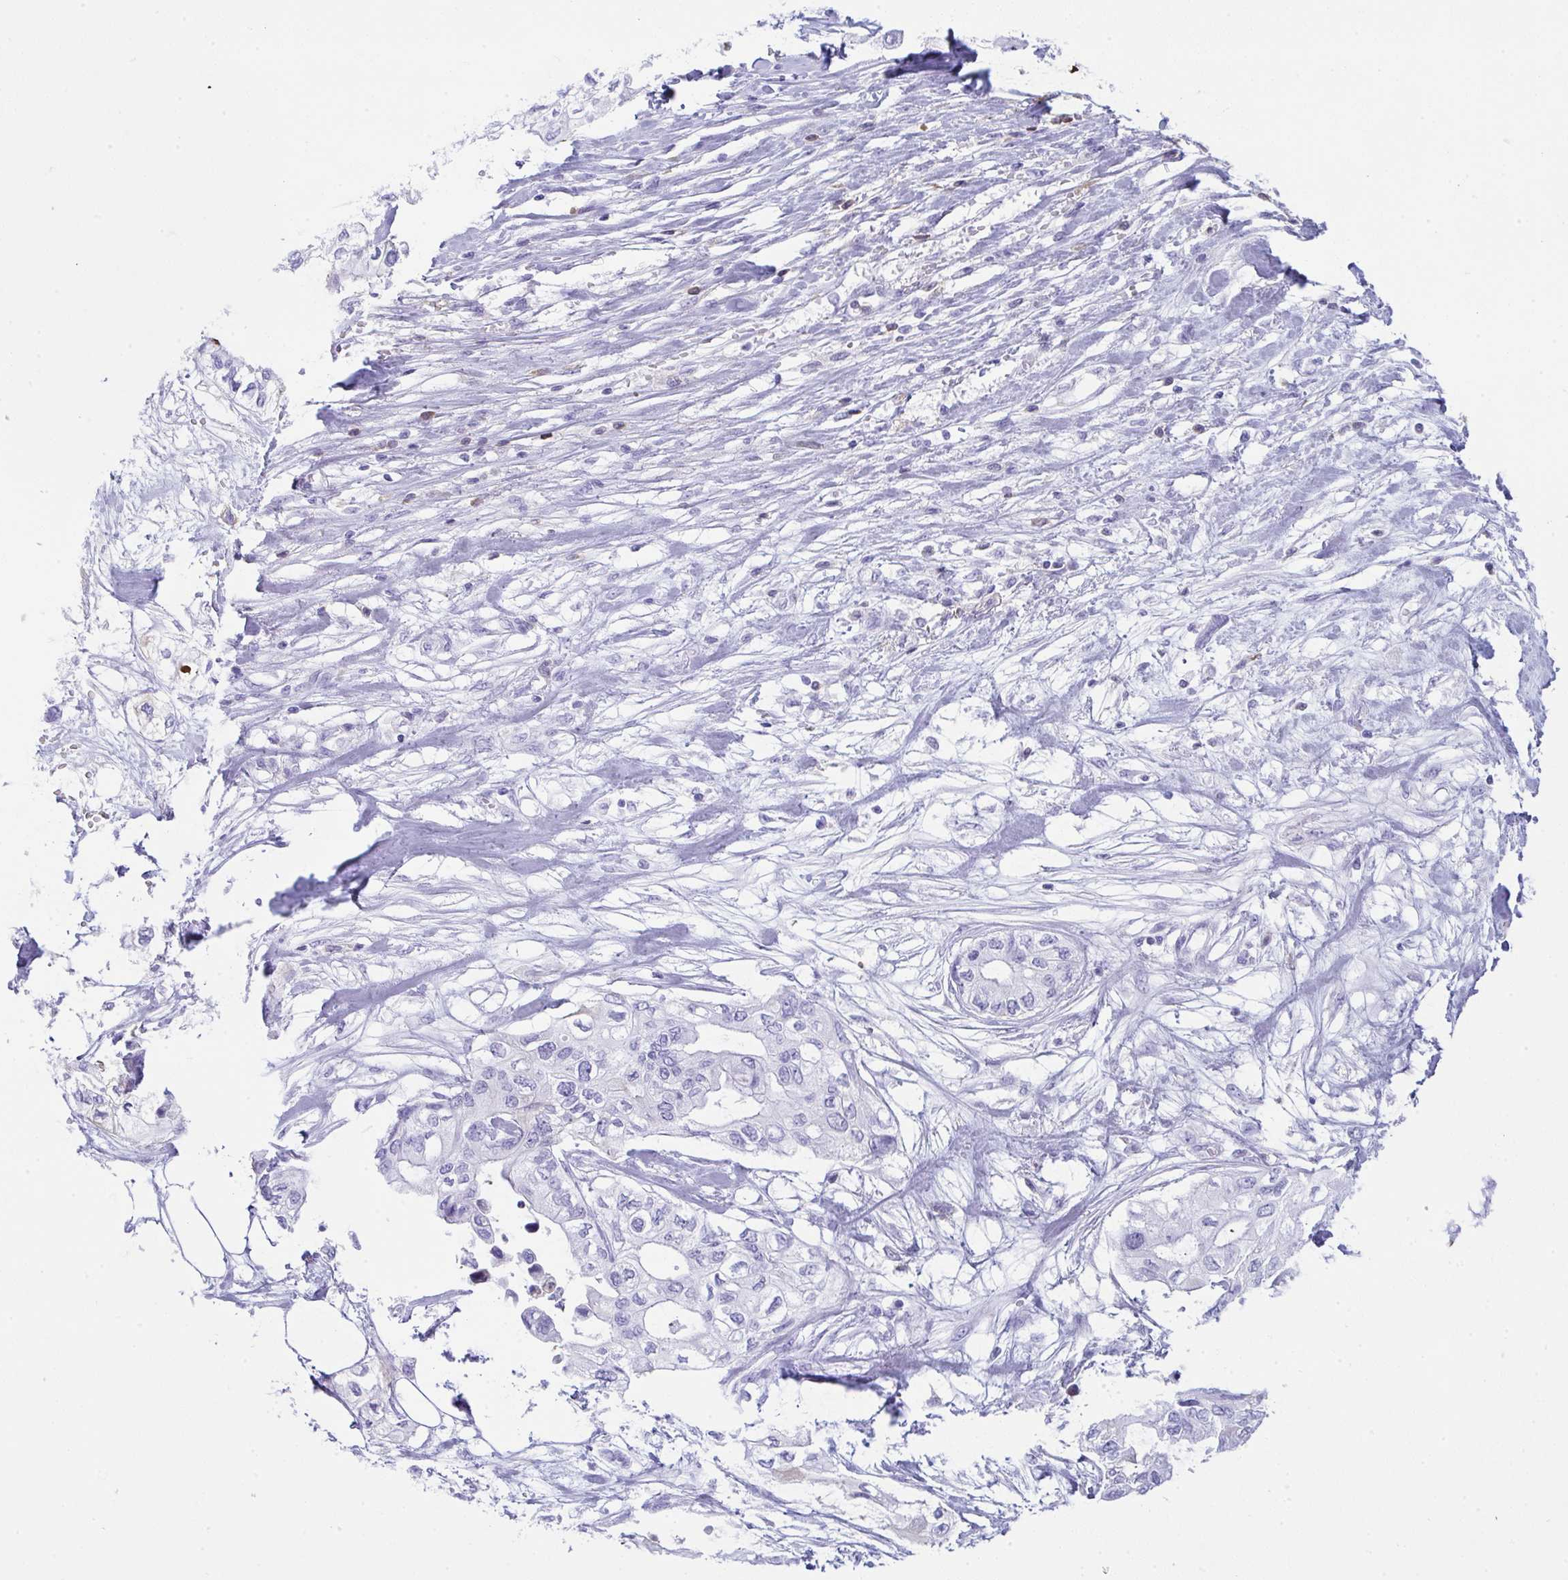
{"staining": {"intensity": "negative", "quantity": "none", "location": "none"}, "tissue": "pancreatic cancer", "cell_type": "Tumor cells", "image_type": "cancer", "snomed": [{"axis": "morphology", "description": "Adenocarcinoma, NOS"}, {"axis": "topography", "description": "Pancreas"}], "caption": "This image is of adenocarcinoma (pancreatic) stained with immunohistochemistry to label a protein in brown with the nuclei are counter-stained blue. There is no positivity in tumor cells.", "gene": "JCHAIN", "patient": {"sex": "female", "age": 63}}